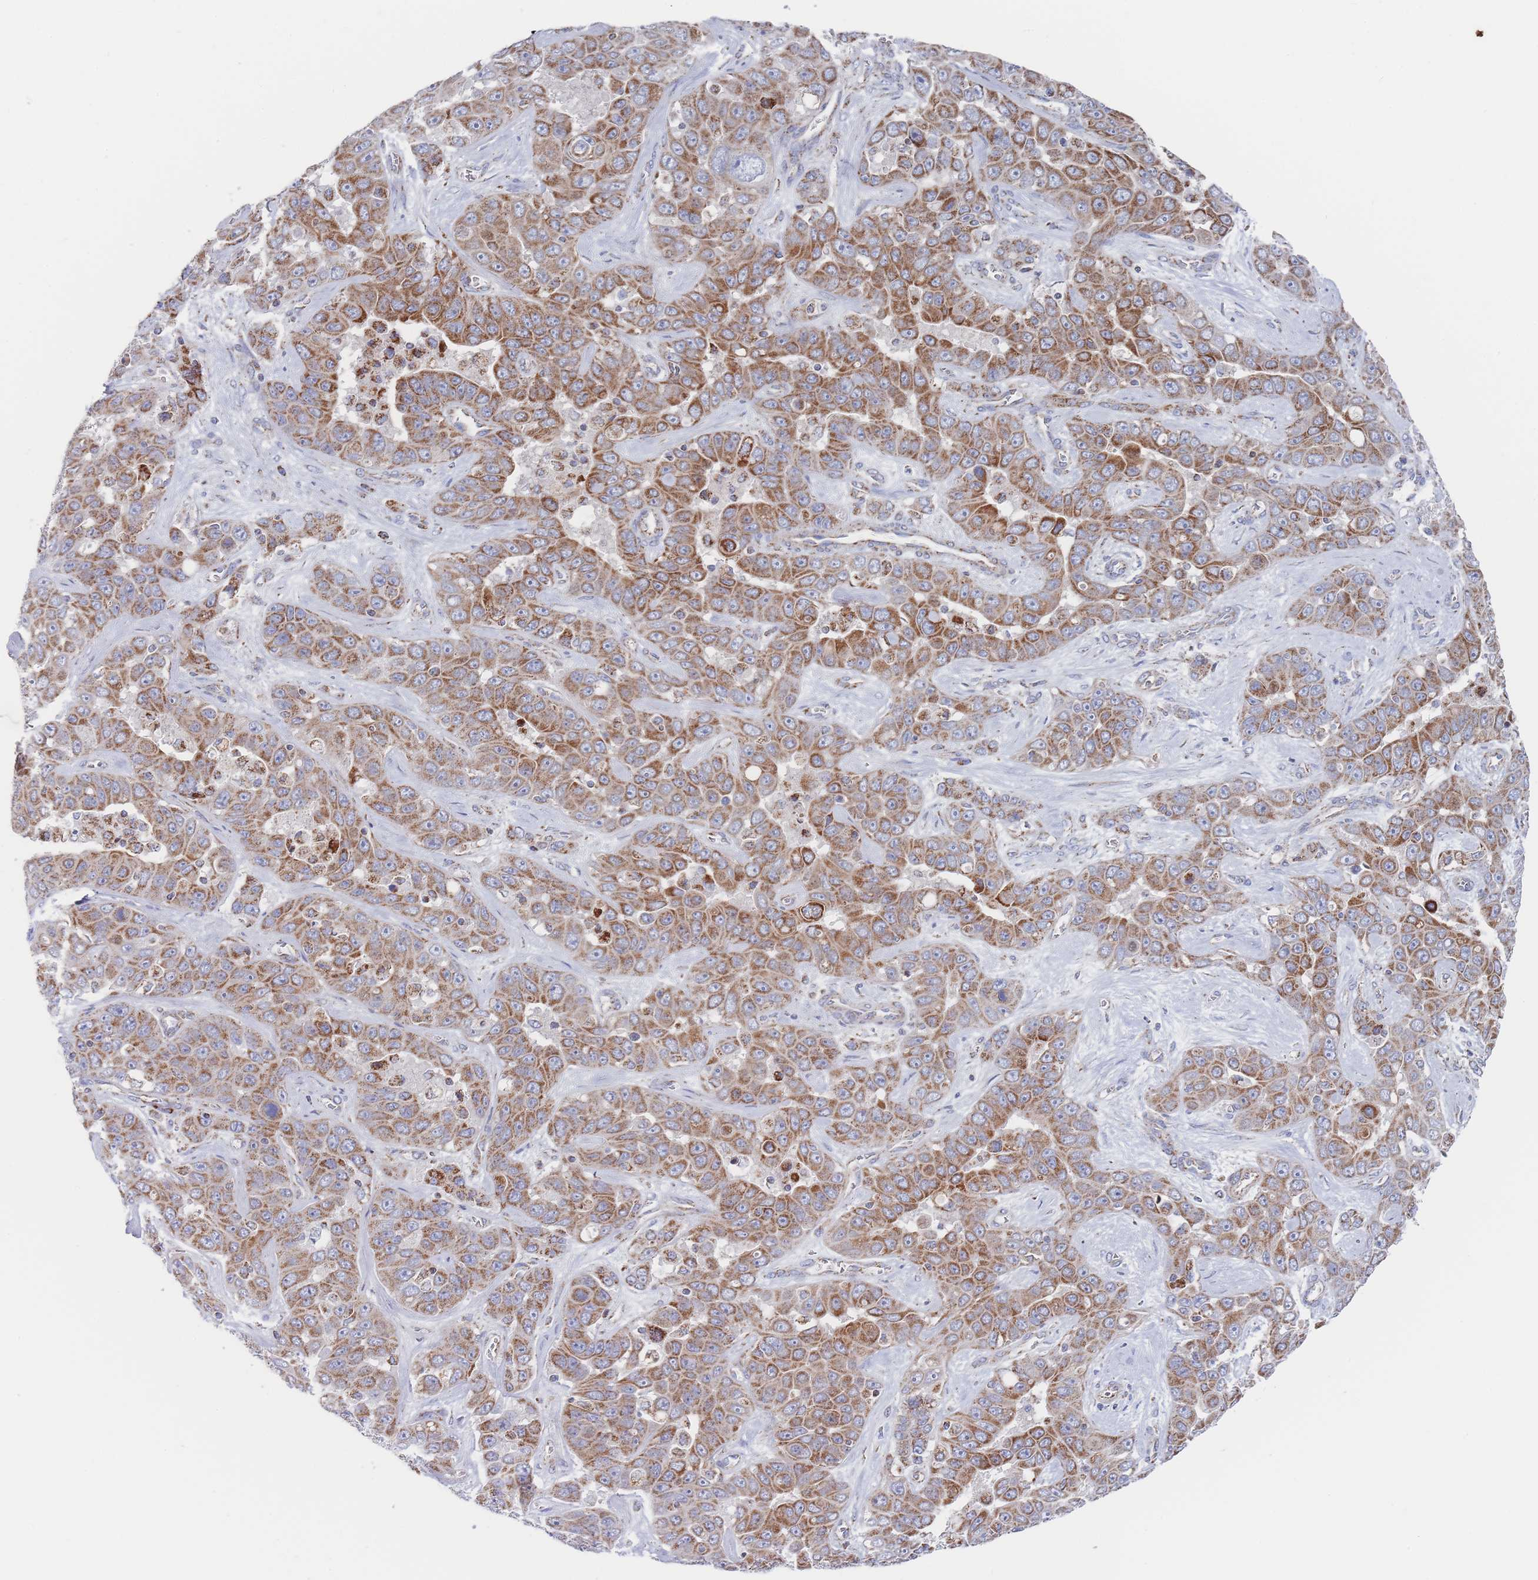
{"staining": {"intensity": "moderate", "quantity": ">75%", "location": "cytoplasmic/membranous"}, "tissue": "liver cancer", "cell_type": "Tumor cells", "image_type": "cancer", "snomed": [{"axis": "morphology", "description": "Cholangiocarcinoma"}, {"axis": "topography", "description": "Liver"}], "caption": "Immunohistochemical staining of human liver cancer (cholangiocarcinoma) demonstrates moderate cytoplasmic/membranous protein staining in approximately >75% of tumor cells.", "gene": "IKZF4", "patient": {"sex": "female", "age": 52}}